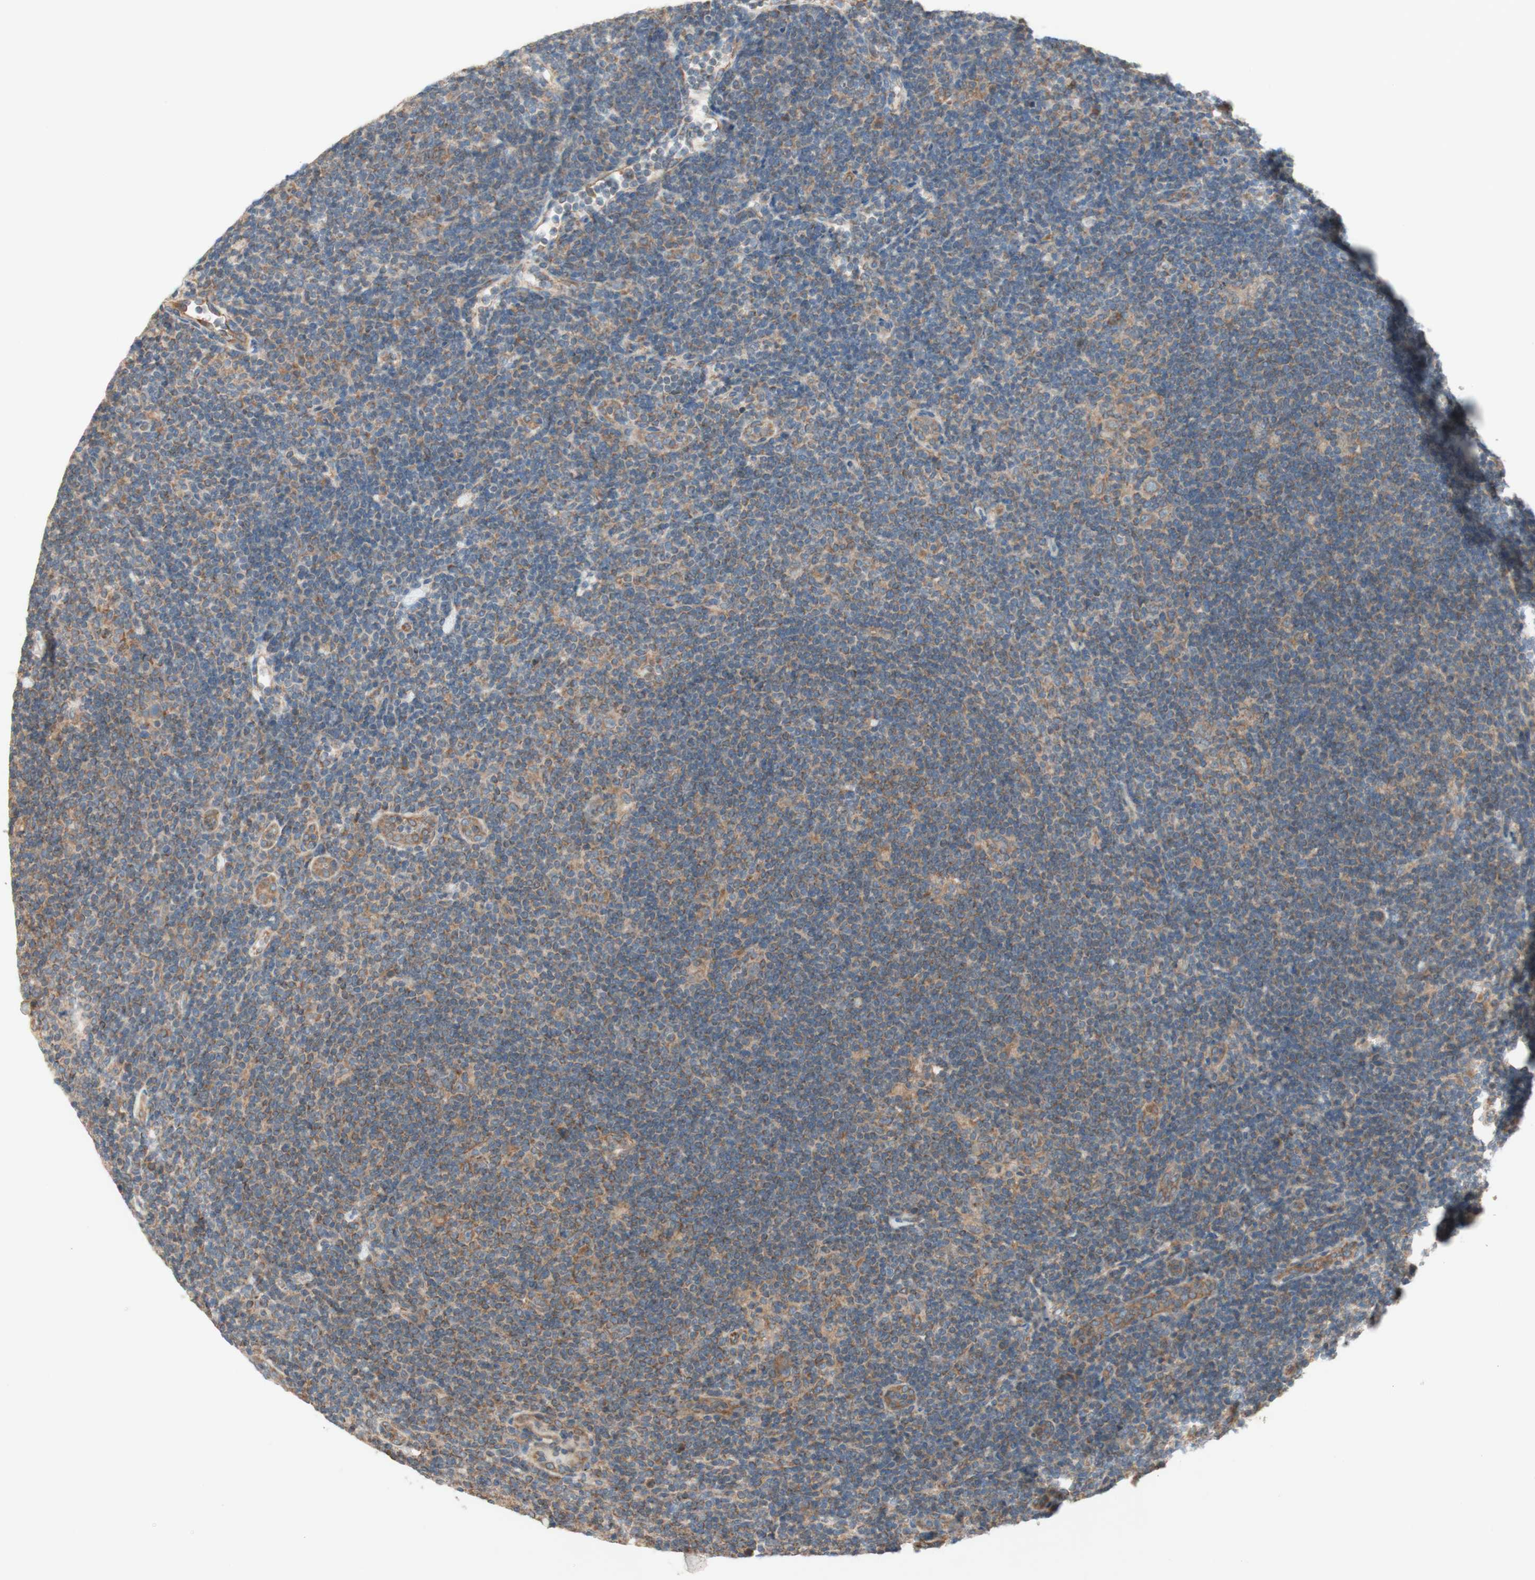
{"staining": {"intensity": "moderate", "quantity": ">75%", "location": "cytoplasmic/membranous"}, "tissue": "lymphoma", "cell_type": "Tumor cells", "image_type": "cancer", "snomed": [{"axis": "morphology", "description": "Hodgkin's disease, NOS"}, {"axis": "topography", "description": "Lymph node"}], "caption": "There is medium levels of moderate cytoplasmic/membranous staining in tumor cells of lymphoma, as demonstrated by immunohistochemical staining (brown color).", "gene": "SOCS2", "patient": {"sex": "female", "age": 57}}